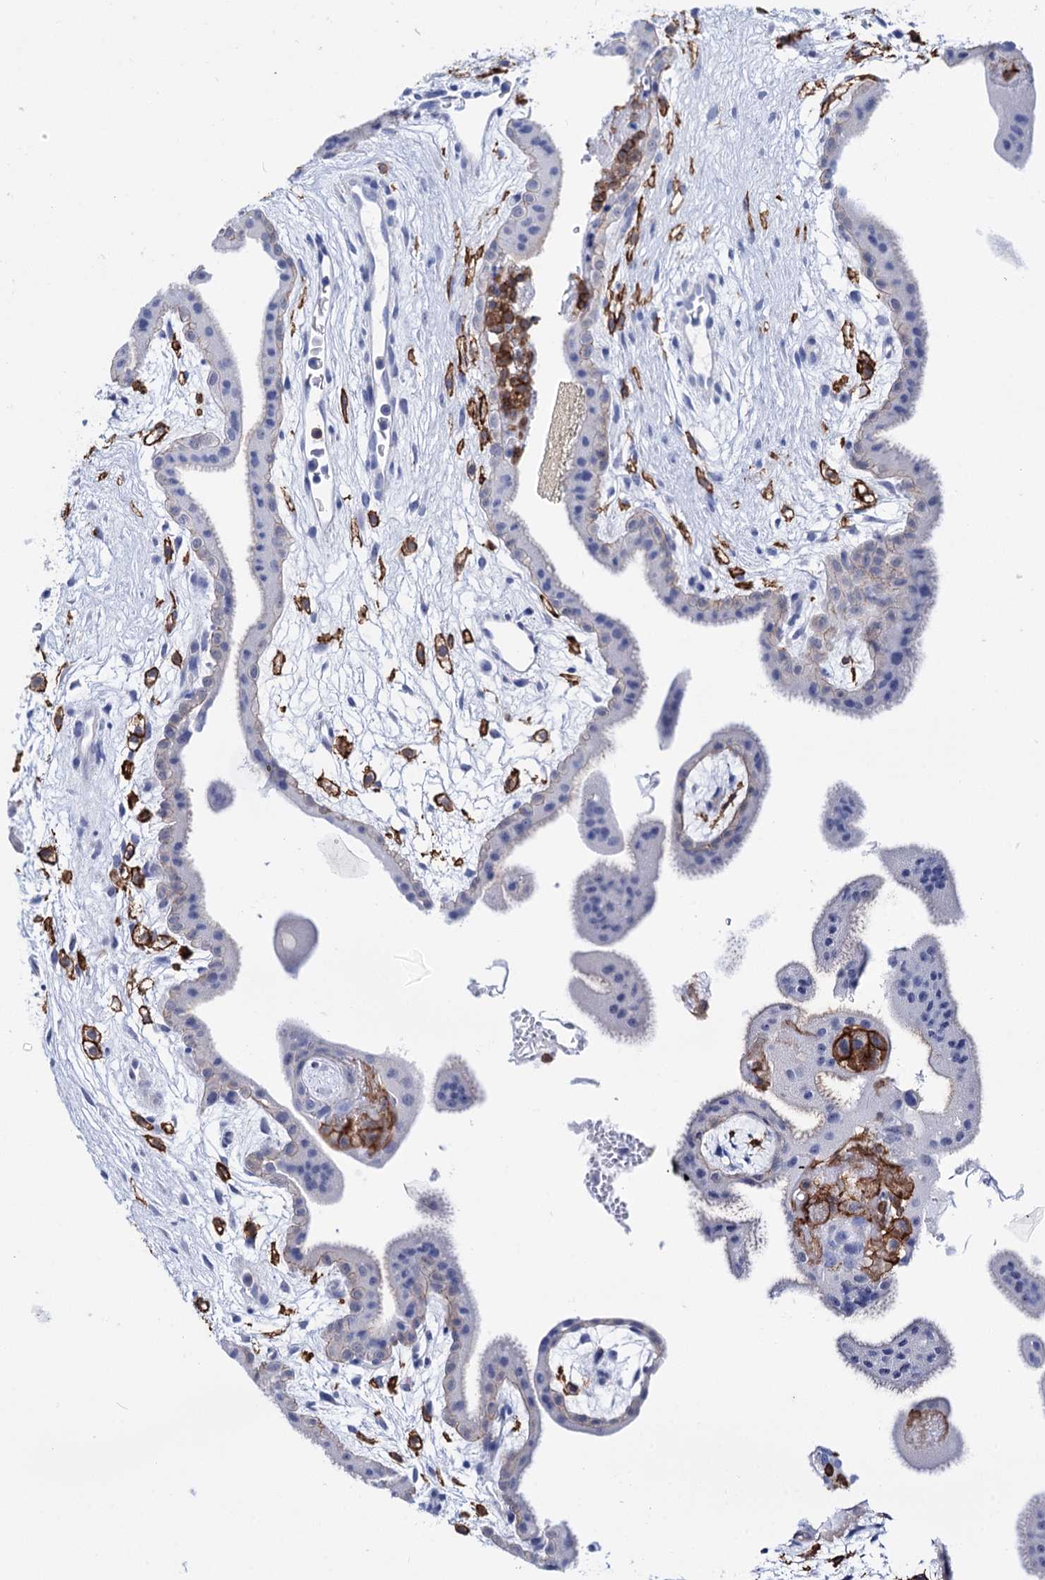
{"staining": {"intensity": "negative", "quantity": "none", "location": "none"}, "tissue": "placenta", "cell_type": "Trophoblastic cells", "image_type": "normal", "snomed": [{"axis": "morphology", "description": "Normal tissue, NOS"}, {"axis": "topography", "description": "Placenta"}], "caption": "Immunohistochemistry micrograph of normal placenta: placenta stained with DAB (3,3'-diaminobenzidine) shows no significant protein staining in trophoblastic cells.", "gene": "DEF6", "patient": {"sex": "female", "age": 35}}